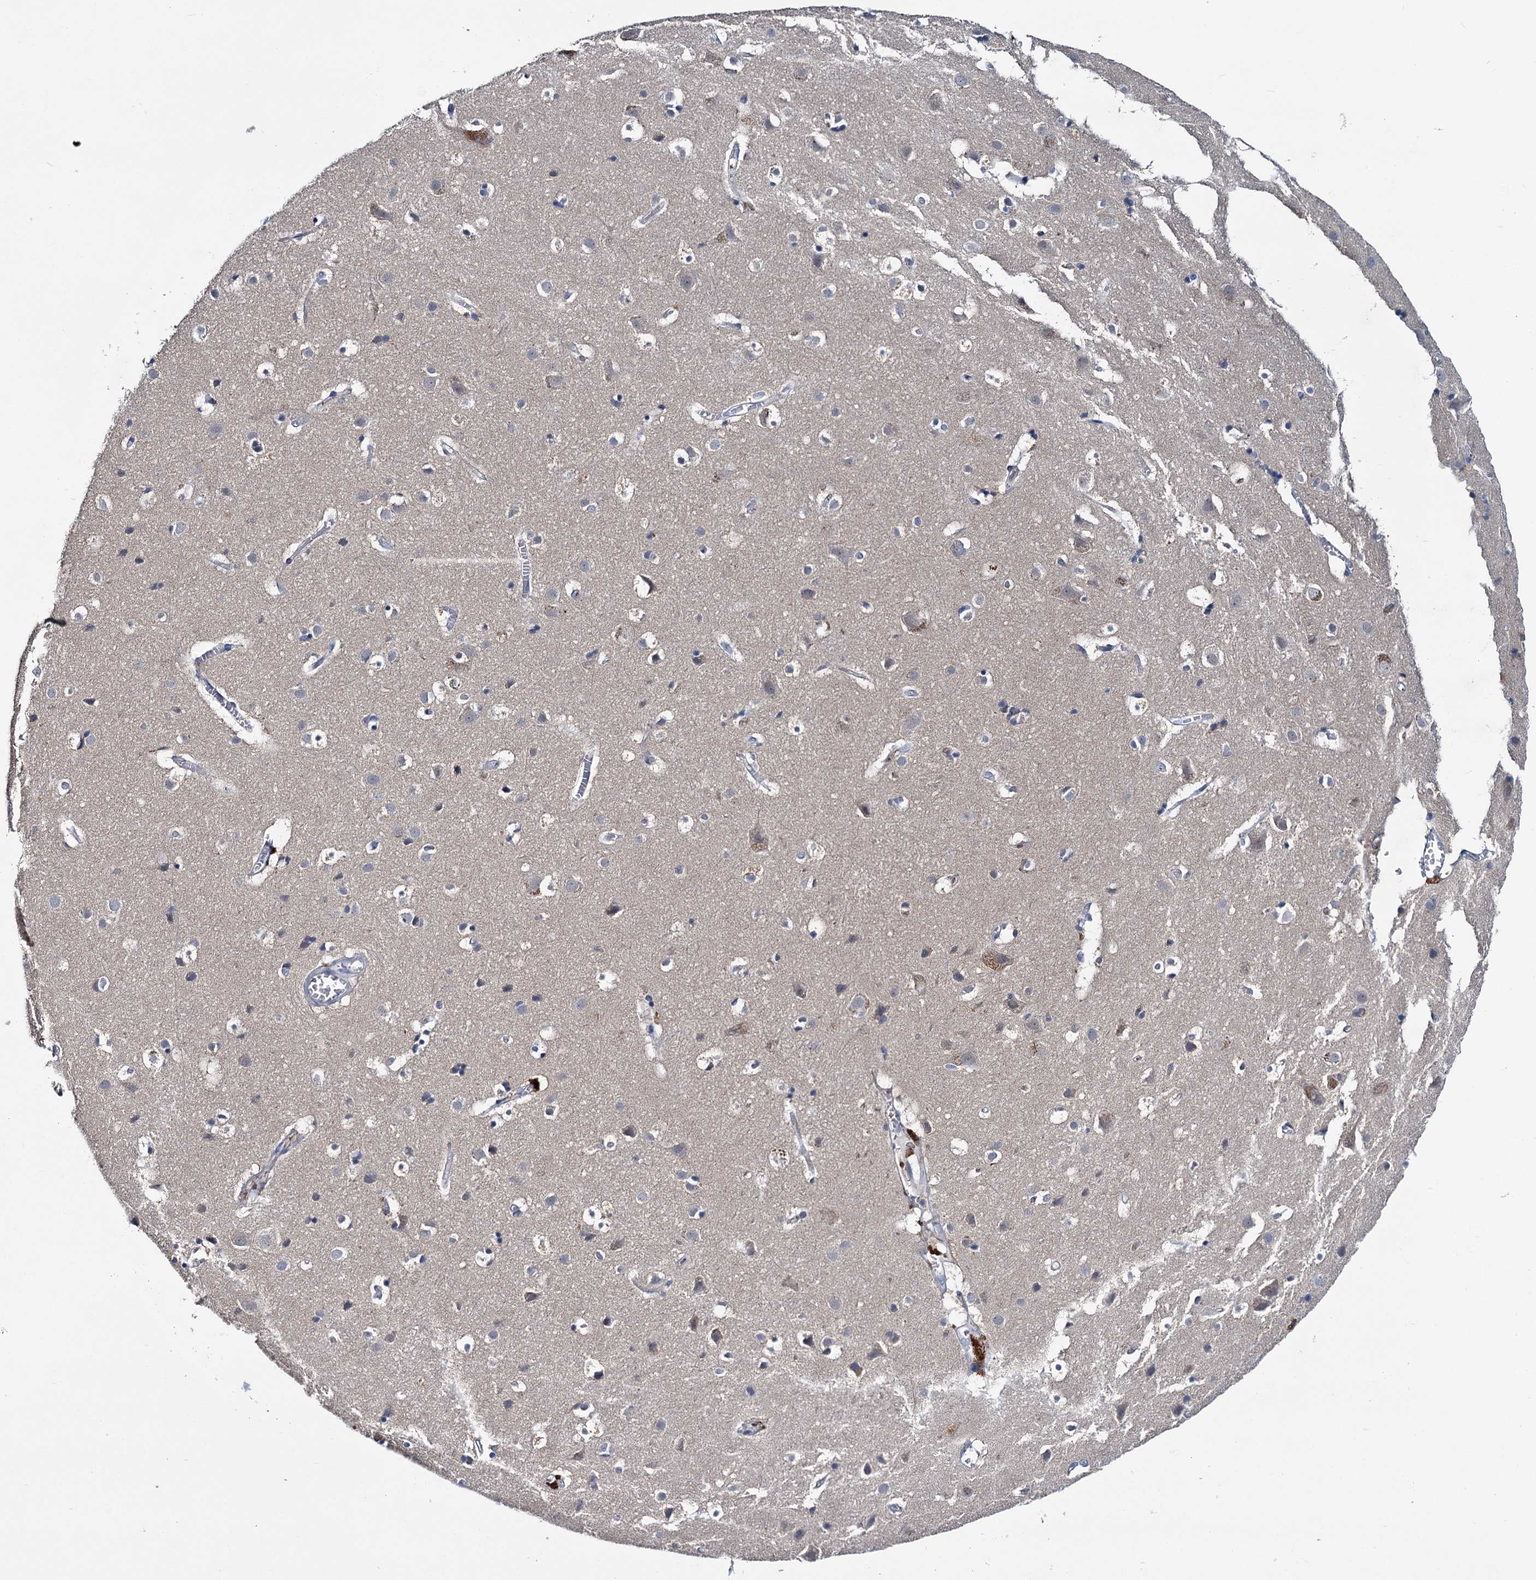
{"staining": {"intensity": "negative", "quantity": "none", "location": "none"}, "tissue": "cerebral cortex", "cell_type": "Endothelial cells", "image_type": "normal", "snomed": [{"axis": "morphology", "description": "Normal tissue, NOS"}, {"axis": "topography", "description": "Cerebral cortex"}], "caption": "Immunohistochemical staining of benign human cerebral cortex shows no significant staining in endothelial cells.", "gene": "FGFR2", "patient": {"sex": "male", "age": 54}}